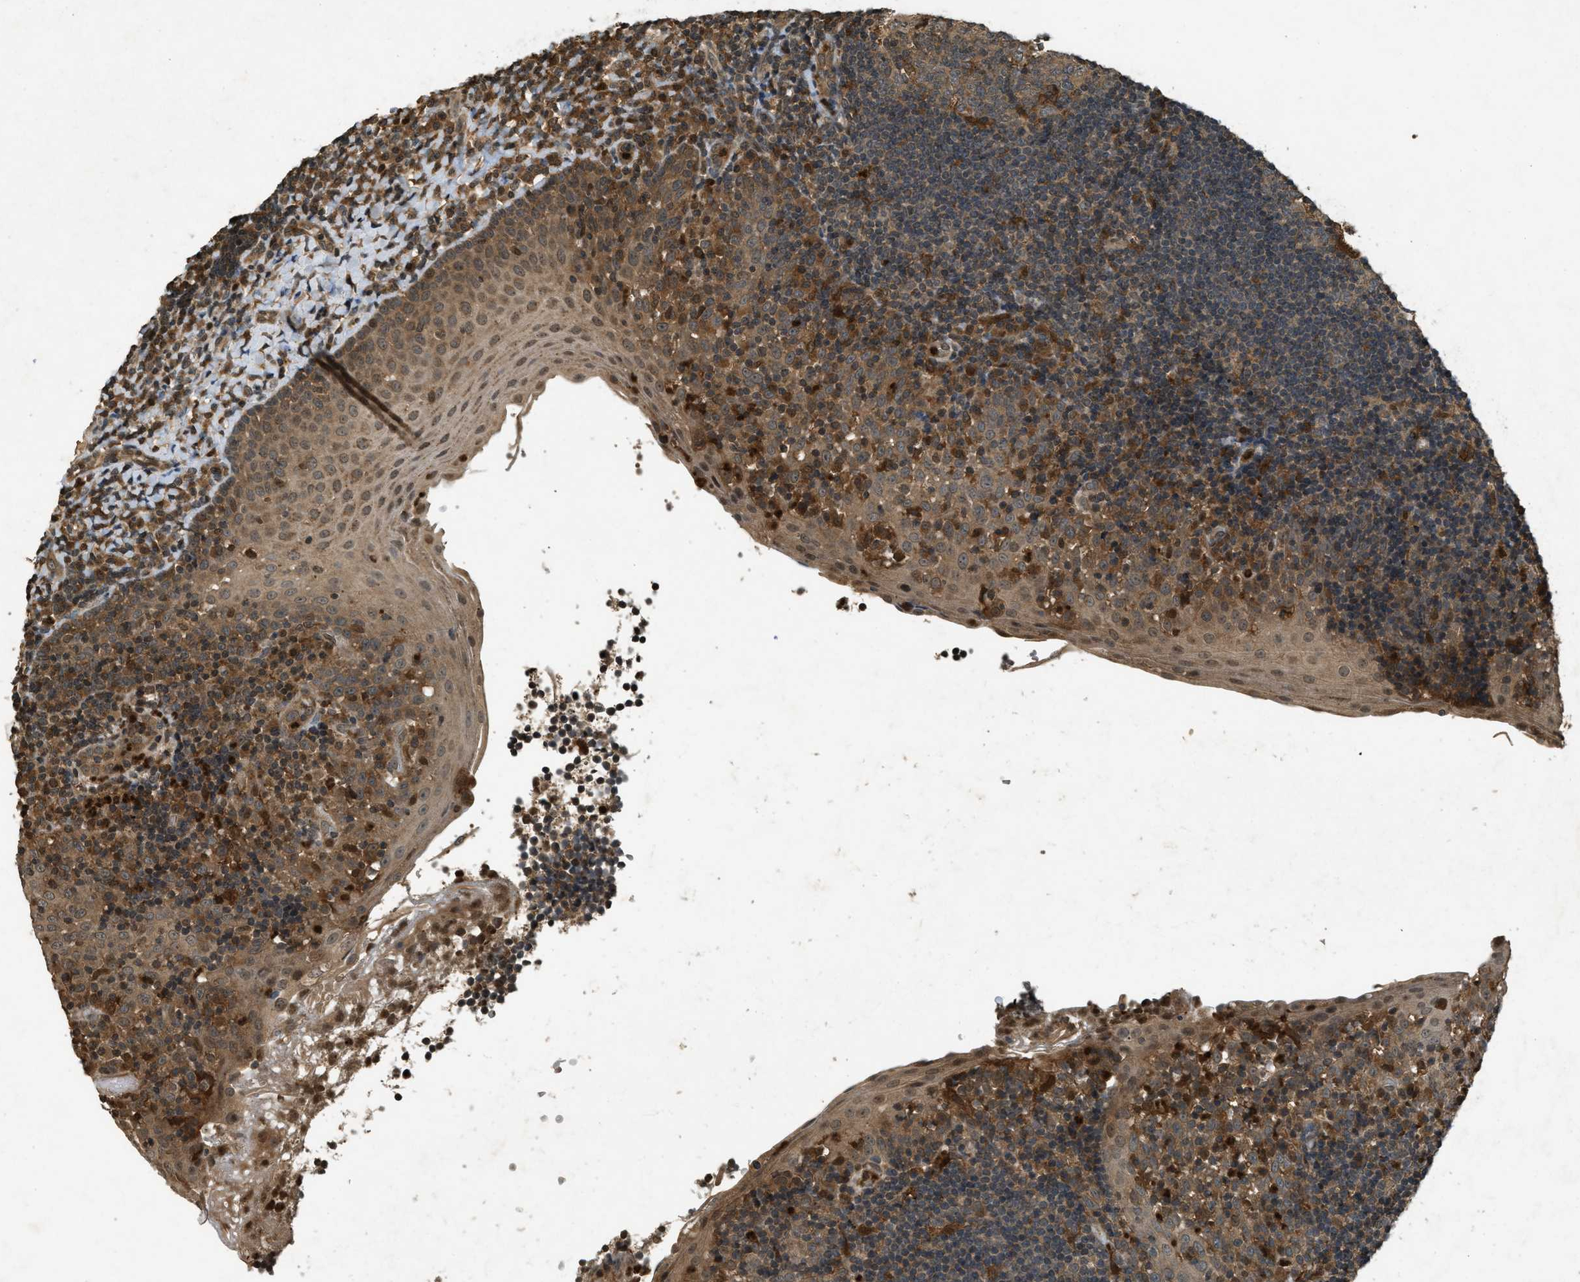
{"staining": {"intensity": "moderate", "quantity": ">75%", "location": "cytoplasmic/membranous"}, "tissue": "tonsil", "cell_type": "Germinal center cells", "image_type": "normal", "snomed": [{"axis": "morphology", "description": "Normal tissue, NOS"}, {"axis": "topography", "description": "Tonsil"}], "caption": "An image of human tonsil stained for a protein shows moderate cytoplasmic/membranous brown staining in germinal center cells.", "gene": "ATG7", "patient": {"sex": "female", "age": 40}}